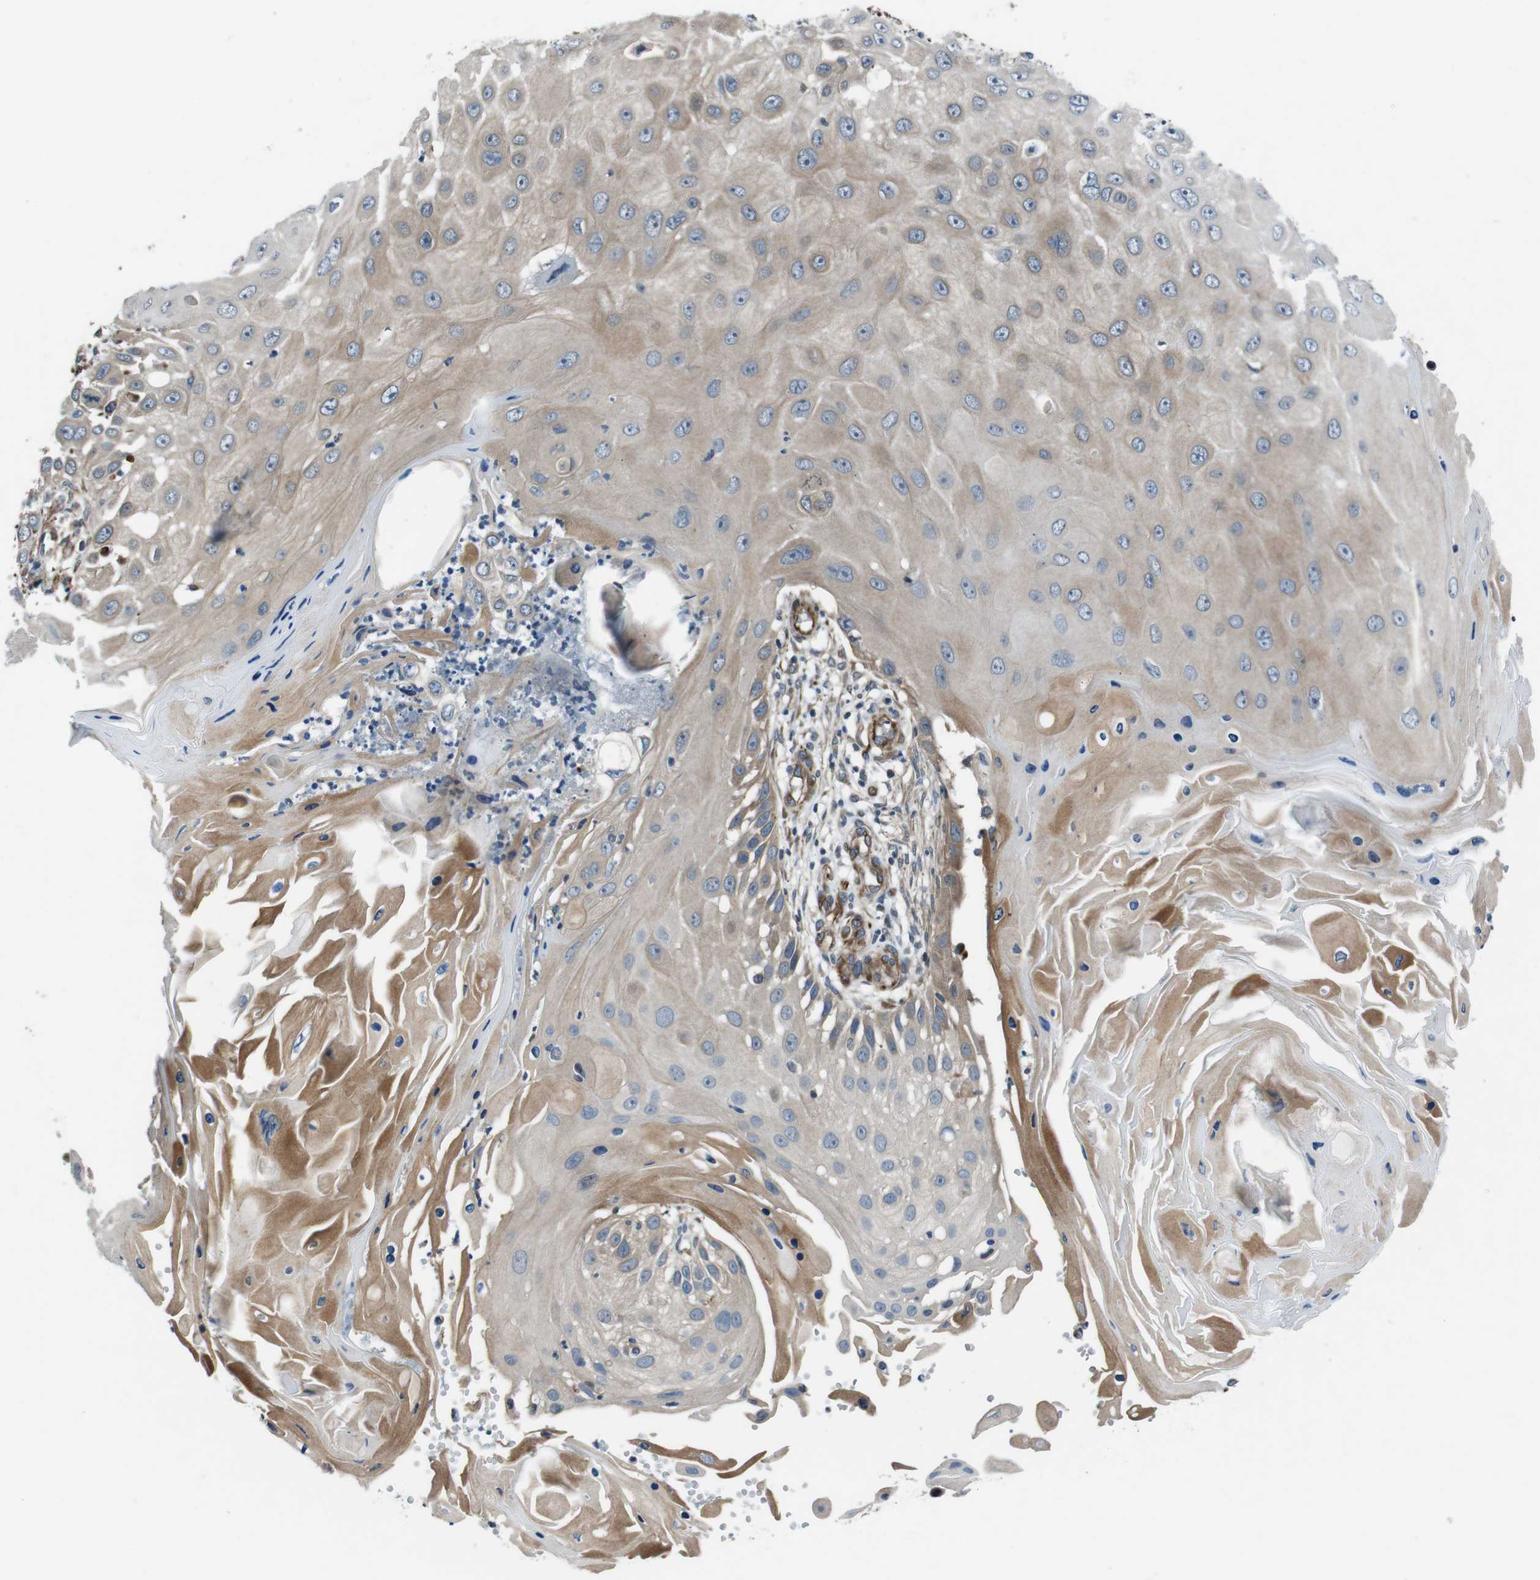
{"staining": {"intensity": "moderate", "quantity": "<25%", "location": "cytoplasmic/membranous"}, "tissue": "skin cancer", "cell_type": "Tumor cells", "image_type": "cancer", "snomed": [{"axis": "morphology", "description": "Squamous cell carcinoma, NOS"}, {"axis": "topography", "description": "Skin"}], "caption": "Squamous cell carcinoma (skin) stained with DAB (3,3'-diaminobenzidine) immunohistochemistry (IHC) displays low levels of moderate cytoplasmic/membranous positivity in approximately <25% of tumor cells.", "gene": "LRRC49", "patient": {"sex": "female", "age": 44}}